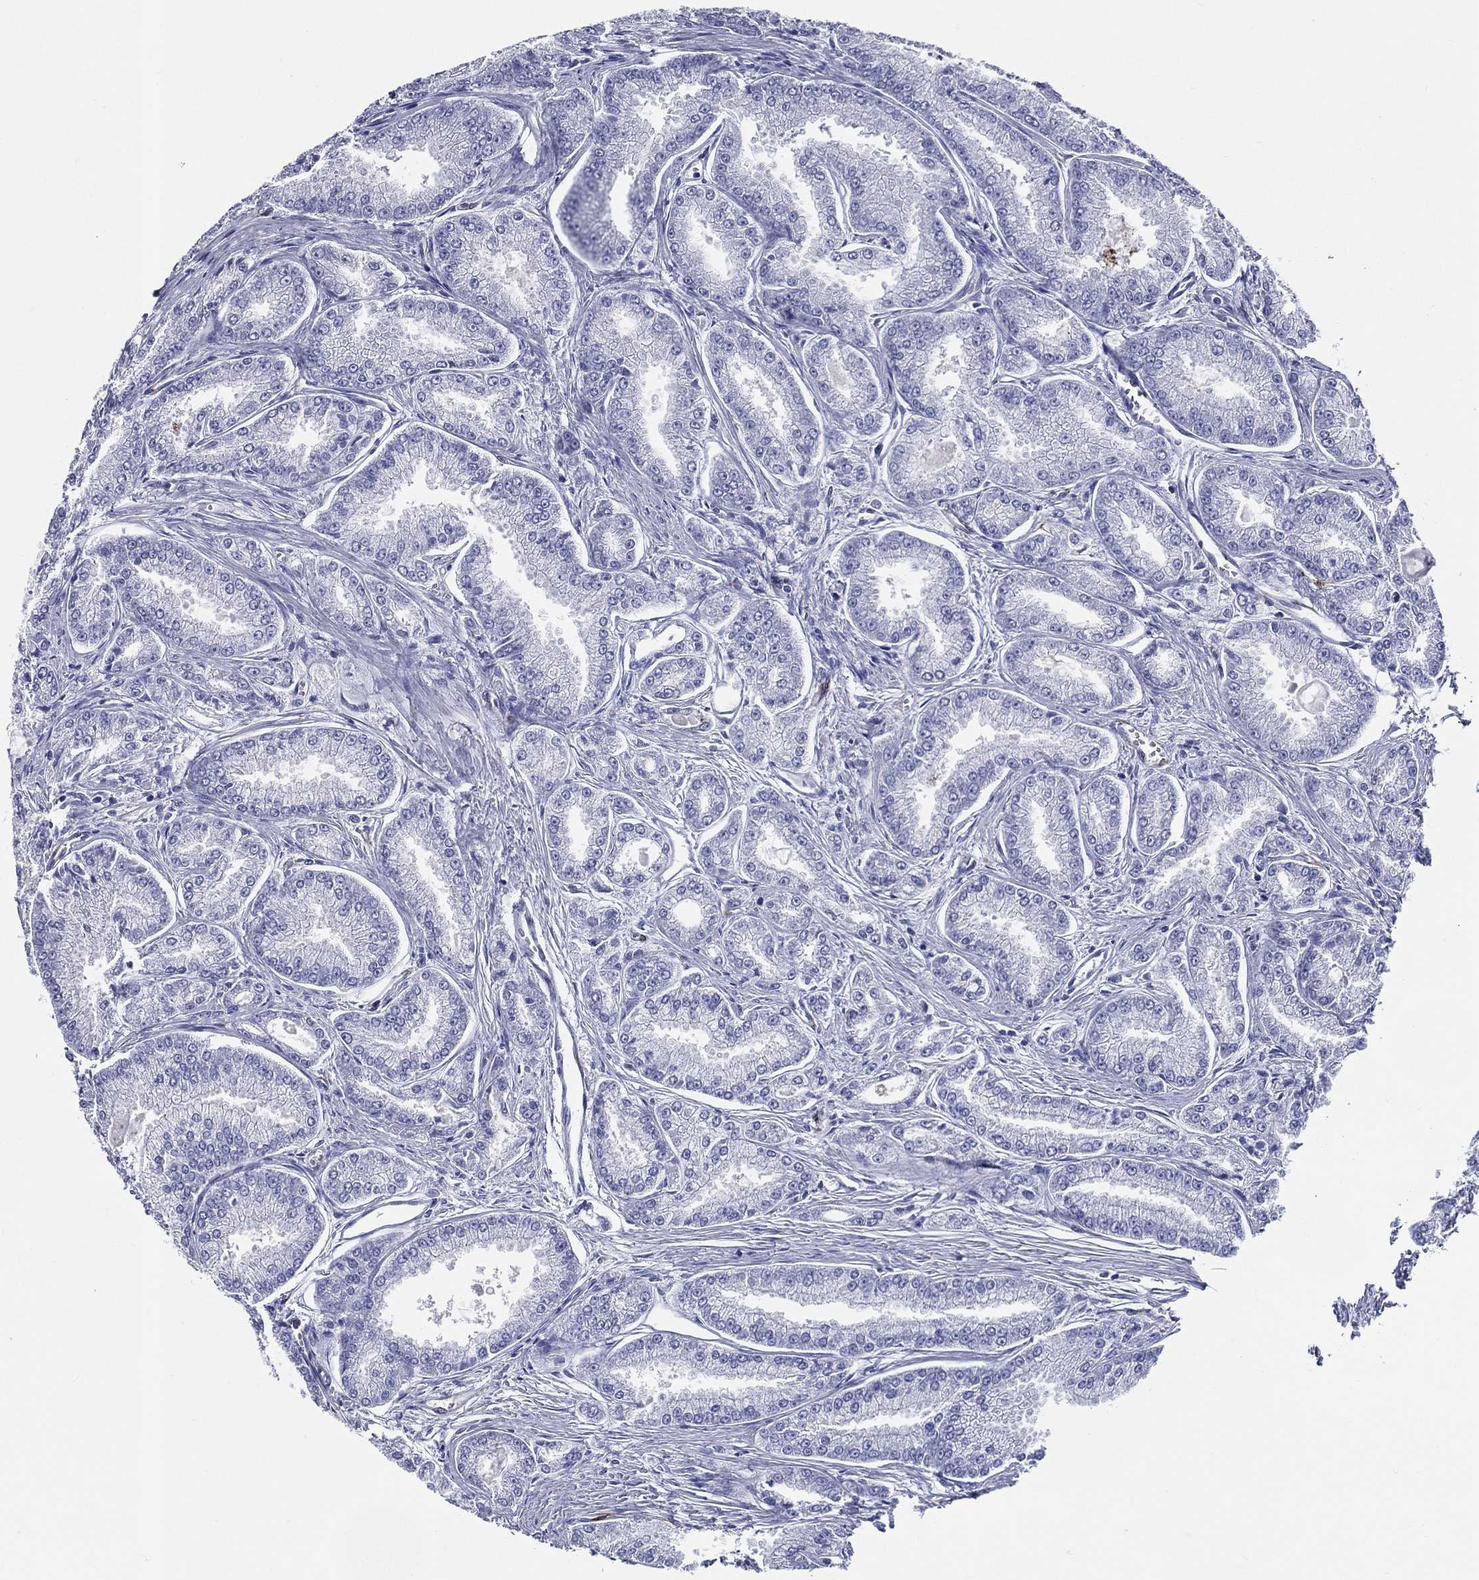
{"staining": {"intensity": "negative", "quantity": "none", "location": "none"}, "tissue": "prostate cancer", "cell_type": "Tumor cells", "image_type": "cancer", "snomed": [{"axis": "morphology", "description": "Adenocarcinoma, NOS"}, {"axis": "morphology", "description": "Adenocarcinoma, High grade"}, {"axis": "topography", "description": "Prostate"}], "caption": "The histopathology image shows no staining of tumor cells in adenocarcinoma (prostate).", "gene": "ACE2", "patient": {"sex": "male", "age": 70}}